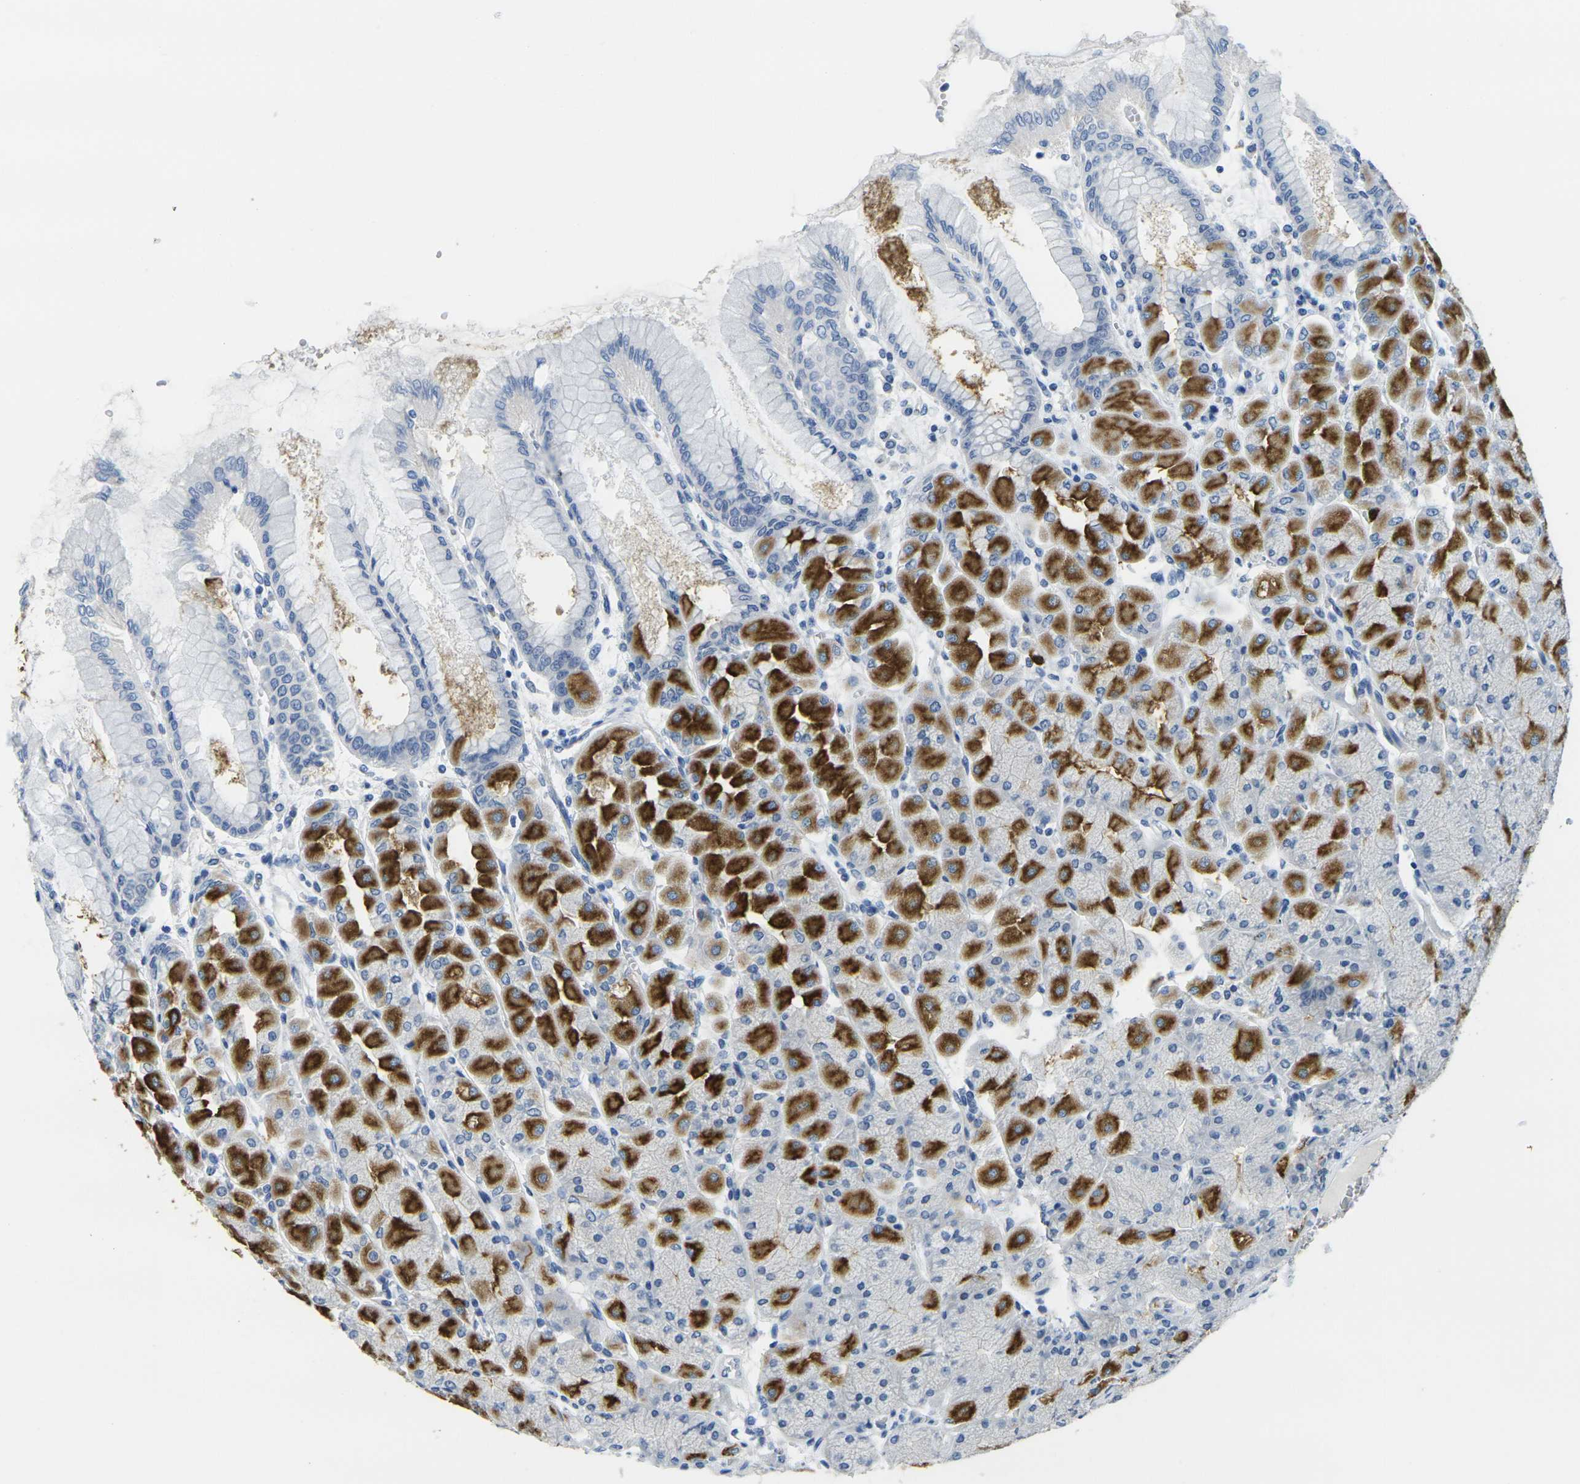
{"staining": {"intensity": "strong", "quantity": "25%-75%", "location": "cytoplasmic/membranous"}, "tissue": "stomach", "cell_type": "Glandular cells", "image_type": "normal", "snomed": [{"axis": "morphology", "description": "Normal tissue, NOS"}, {"axis": "topography", "description": "Stomach, upper"}], "caption": "DAB immunohistochemical staining of benign stomach shows strong cytoplasmic/membranous protein positivity in about 25%-75% of glandular cells.", "gene": "GPR15", "patient": {"sex": "female", "age": 56}}